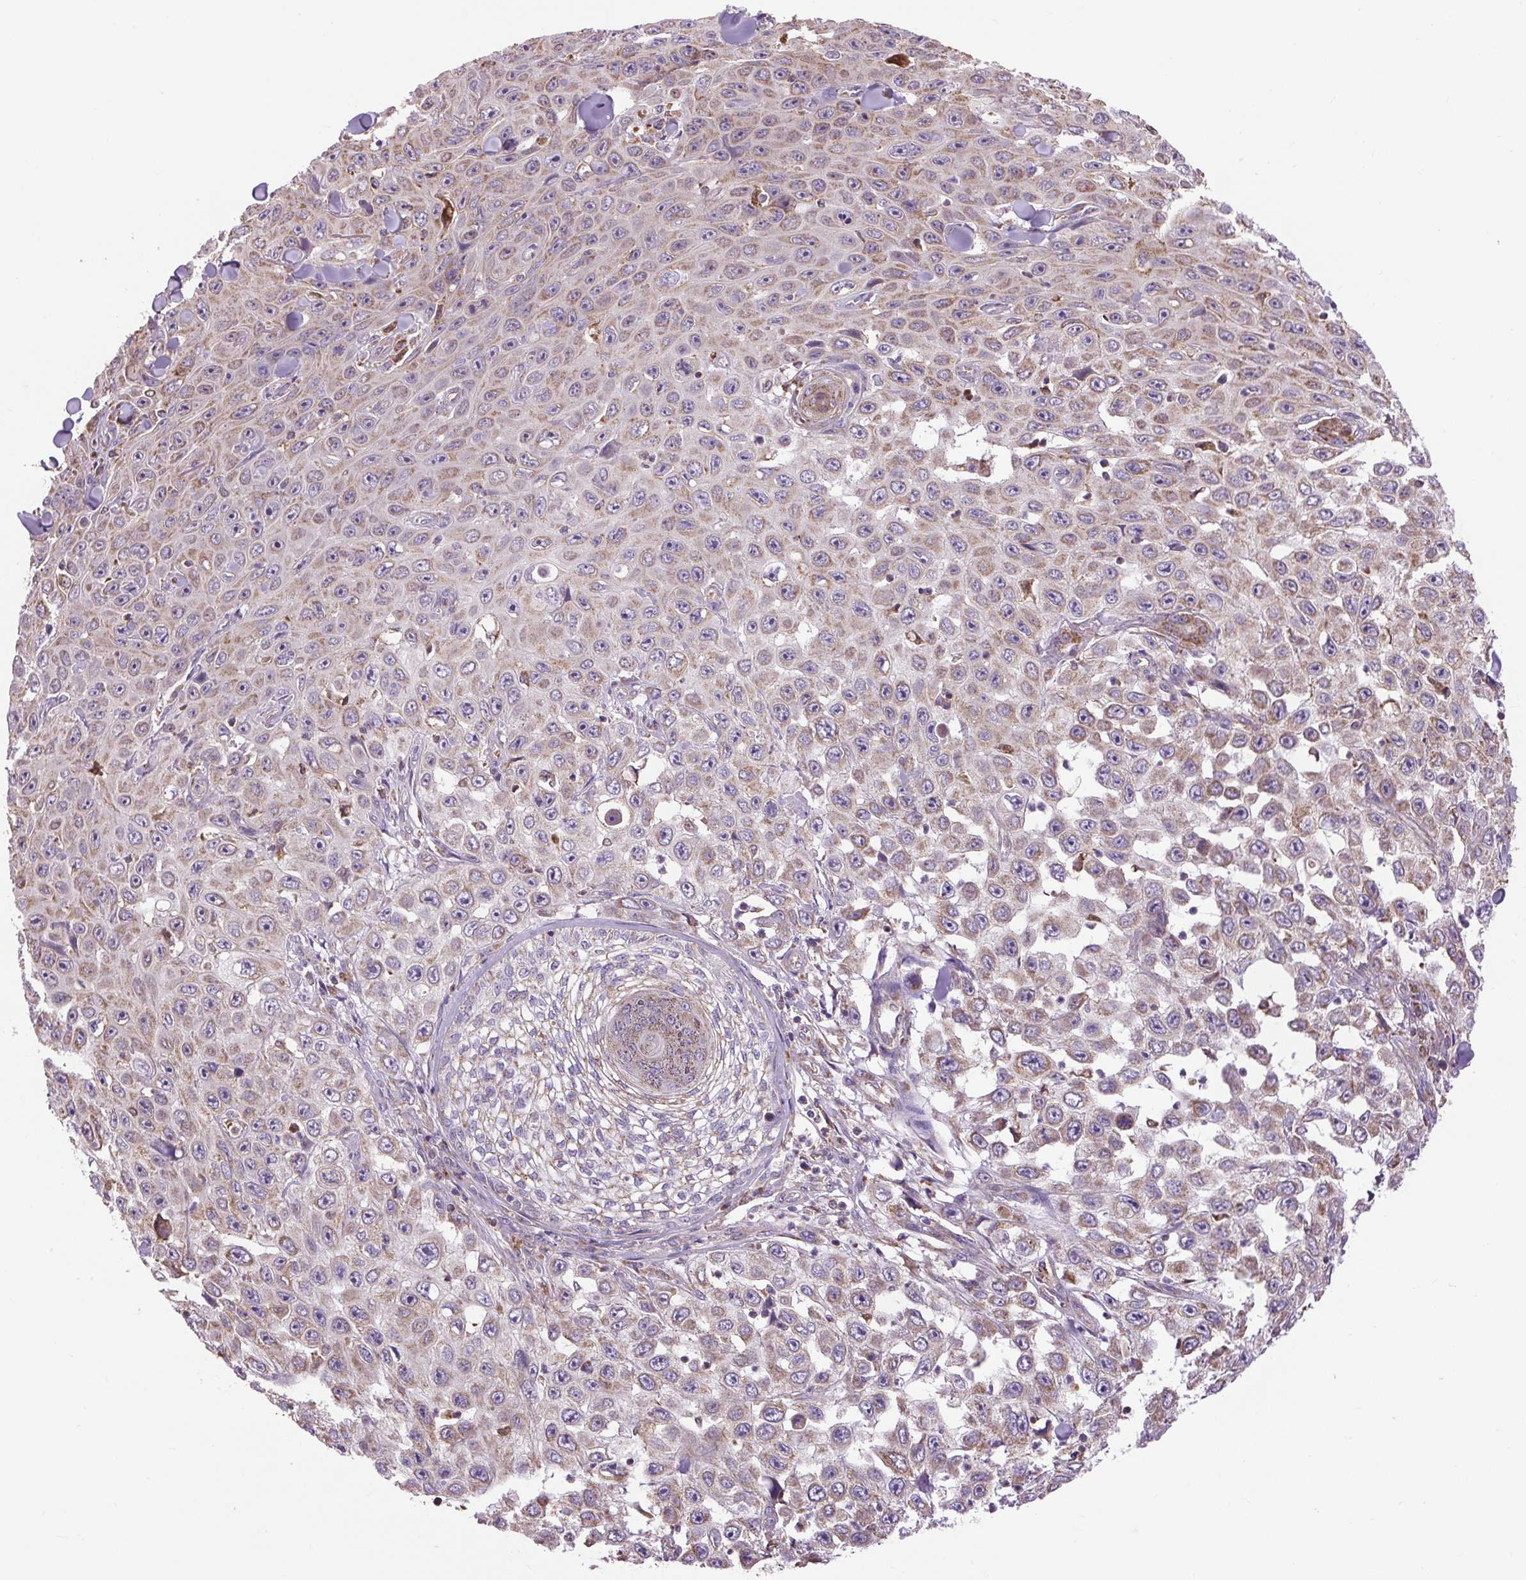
{"staining": {"intensity": "weak", "quantity": "25%-75%", "location": "cytoplasmic/membranous"}, "tissue": "skin cancer", "cell_type": "Tumor cells", "image_type": "cancer", "snomed": [{"axis": "morphology", "description": "Squamous cell carcinoma, NOS"}, {"axis": "topography", "description": "Skin"}], "caption": "A high-resolution photomicrograph shows immunohistochemistry staining of squamous cell carcinoma (skin), which demonstrates weak cytoplasmic/membranous expression in approximately 25%-75% of tumor cells. (Stains: DAB (3,3'-diaminobenzidine) in brown, nuclei in blue, Microscopy: brightfield microscopy at high magnification).", "gene": "PLCG1", "patient": {"sex": "male", "age": 82}}